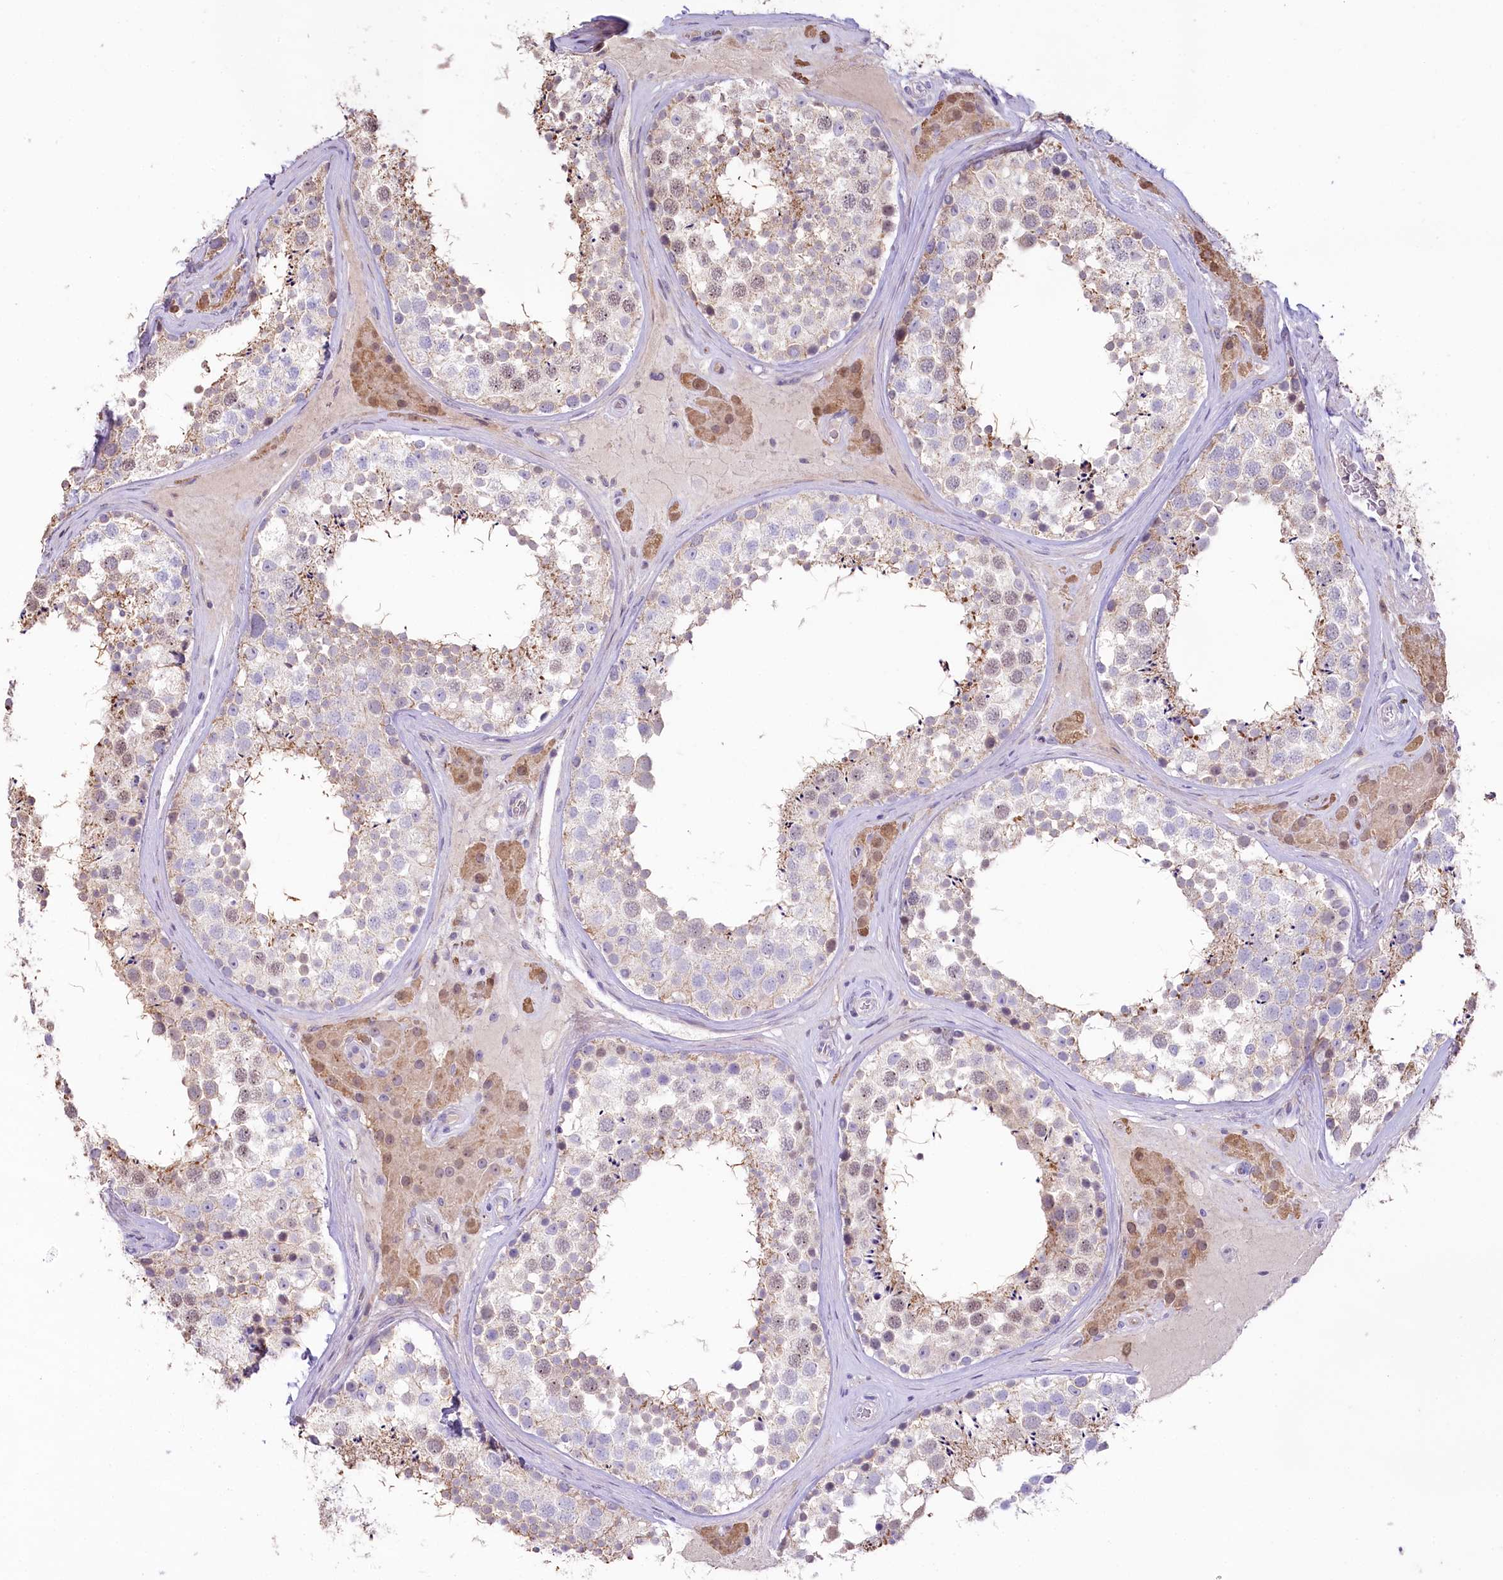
{"staining": {"intensity": "weak", "quantity": "<25%", "location": "cytoplasmic/membranous"}, "tissue": "testis", "cell_type": "Cells in seminiferous ducts", "image_type": "normal", "snomed": [{"axis": "morphology", "description": "Normal tissue, NOS"}, {"axis": "topography", "description": "Testis"}], "caption": "Testis was stained to show a protein in brown. There is no significant expression in cells in seminiferous ducts. (DAB immunohistochemistry (IHC), high magnification).", "gene": "SLC6A11", "patient": {"sex": "male", "age": 46}}